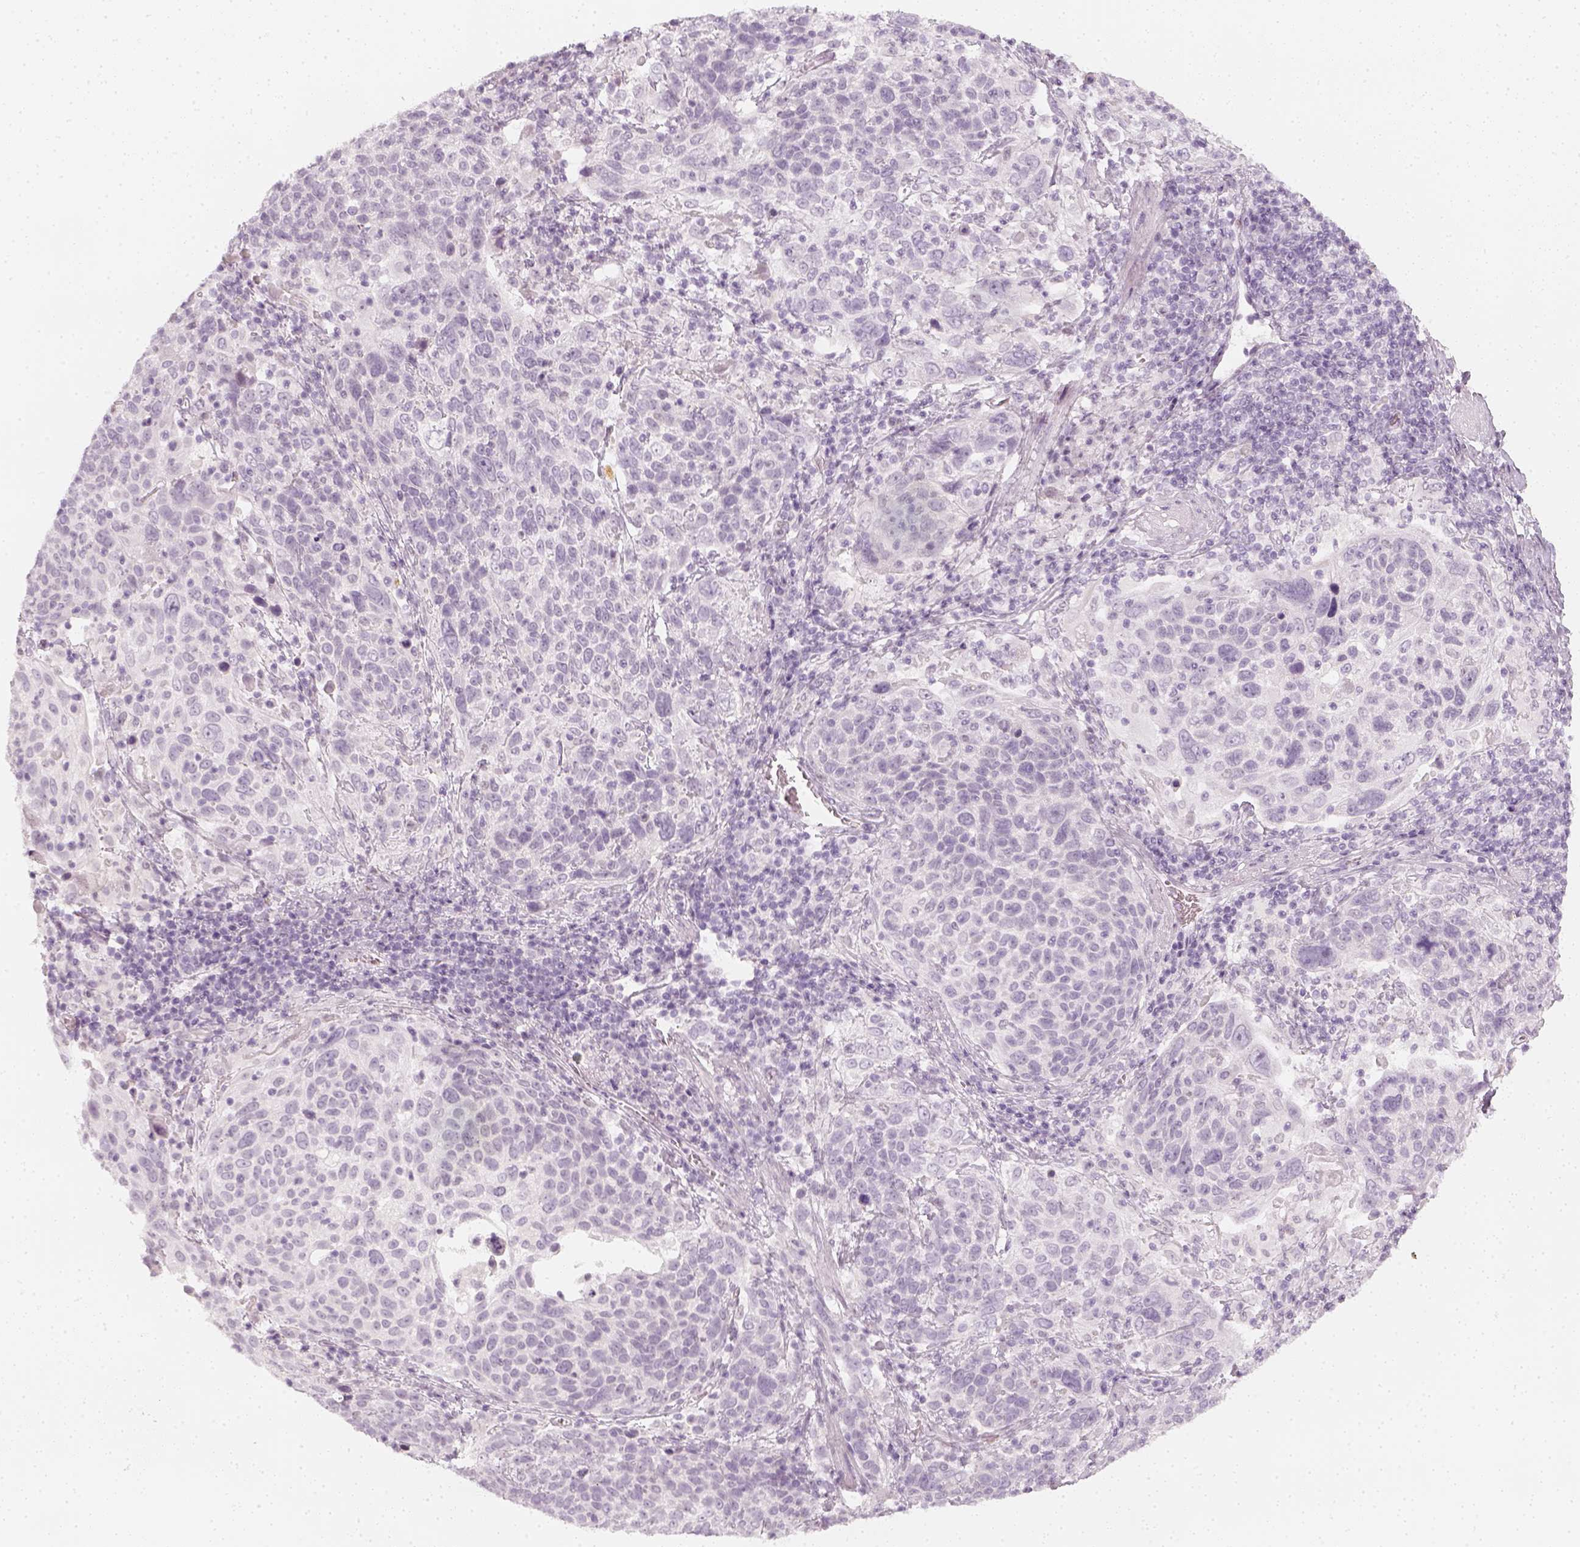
{"staining": {"intensity": "negative", "quantity": "none", "location": "none"}, "tissue": "cervical cancer", "cell_type": "Tumor cells", "image_type": "cancer", "snomed": [{"axis": "morphology", "description": "Squamous cell carcinoma, NOS"}, {"axis": "topography", "description": "Cervix"}], "caption": "Cervical cancer (squamous cell carcinoma) was stained to show a protein in brown. There is no significant staining in tumor cells.", "gene": "KRTAP2-1", "patient": {"sex": "female", "age": 61}}